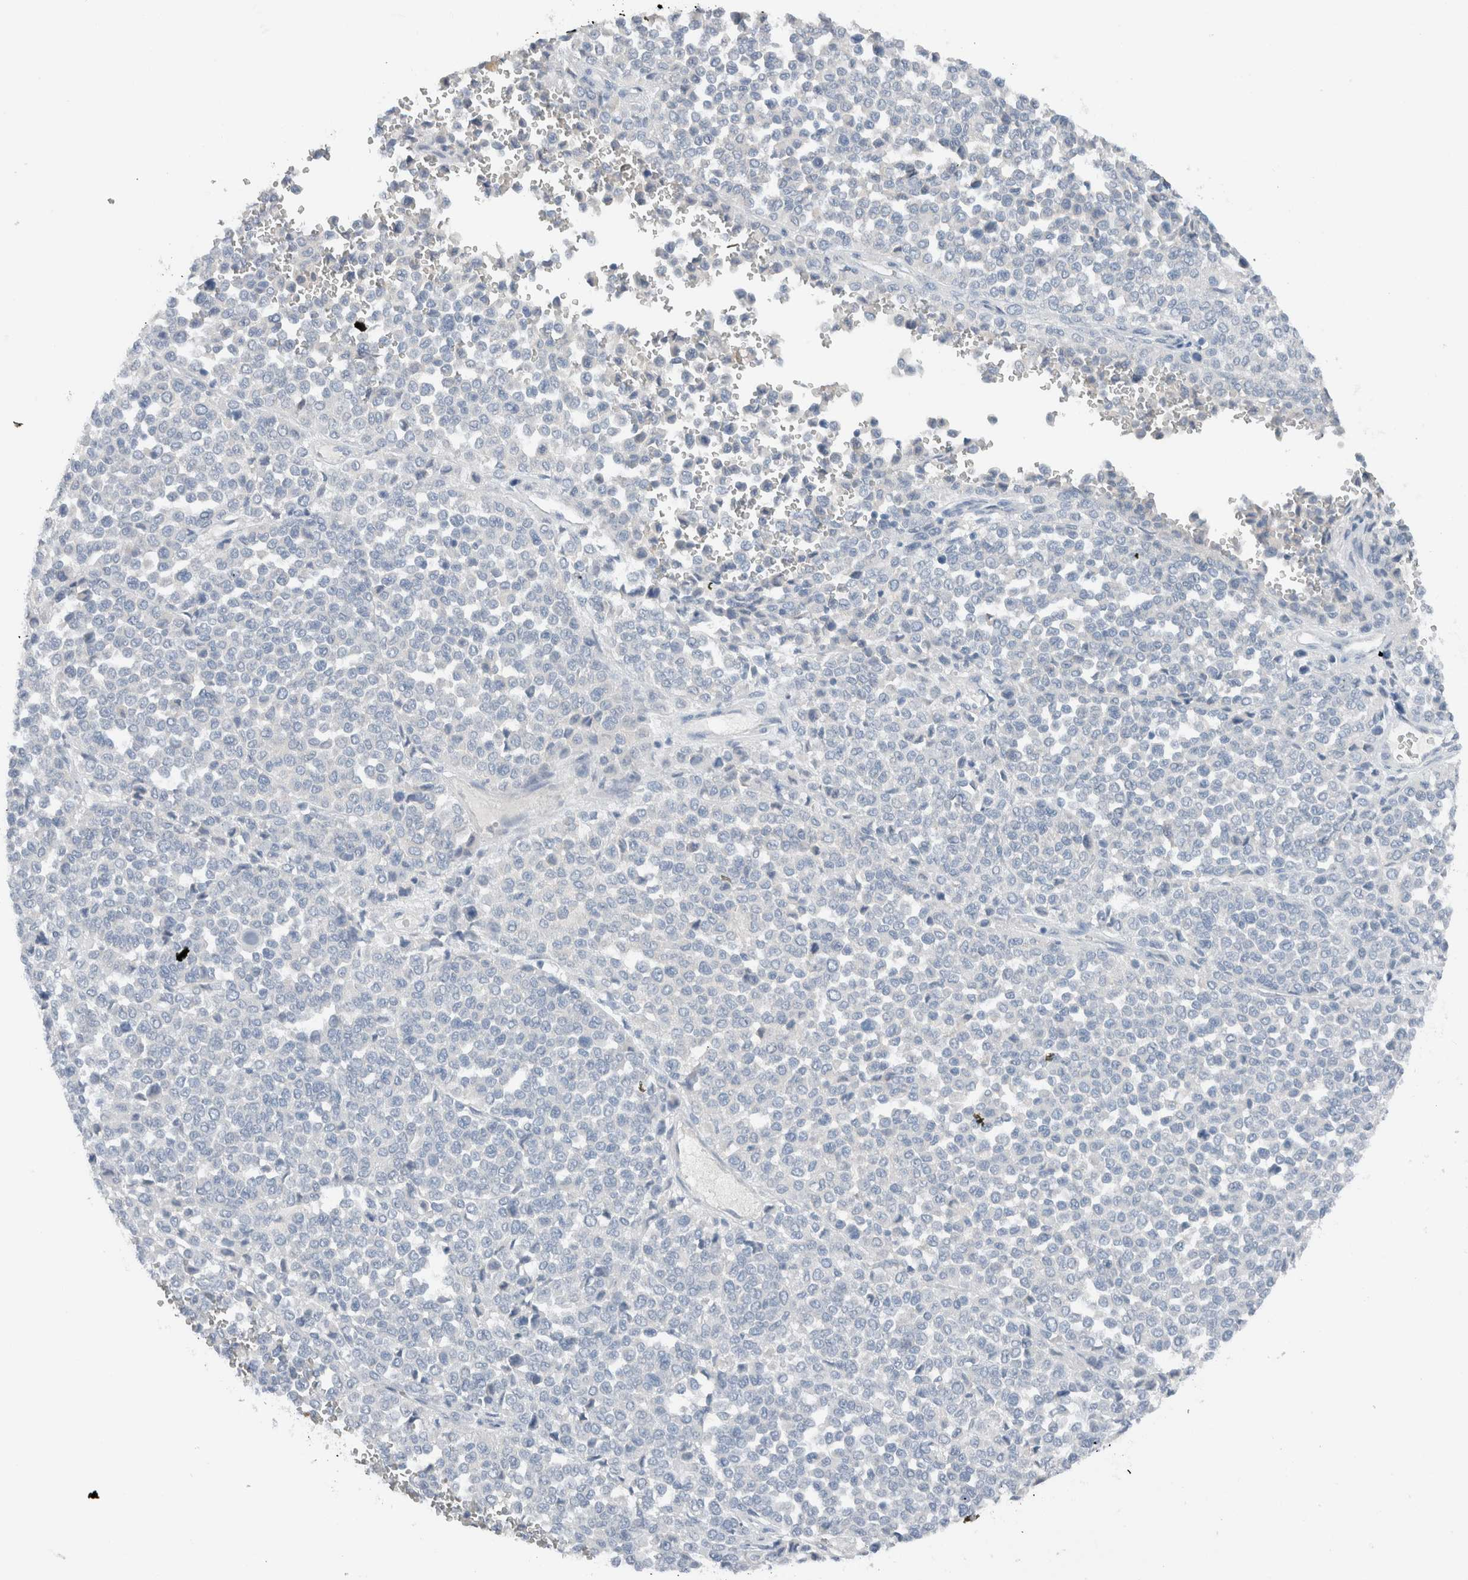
{"staining": {"intensity": "negative", "quantity": "none", "location": "none"}, "tissue": "melanoma", "cell_type": "Tumor cells", "image_type": "cancer", "snomed": [{"axis": "morphology", "description": "Malignant melanoma, Metastatic site"}, {"axis": "topography", "description": "Pancreas"}], "caption": "IHC of malignant melanoma (metastatic site) exhibits no expression in tumor cells.", "gene": "DUOX1", "patient": {"sex": "female", "age": 30}}